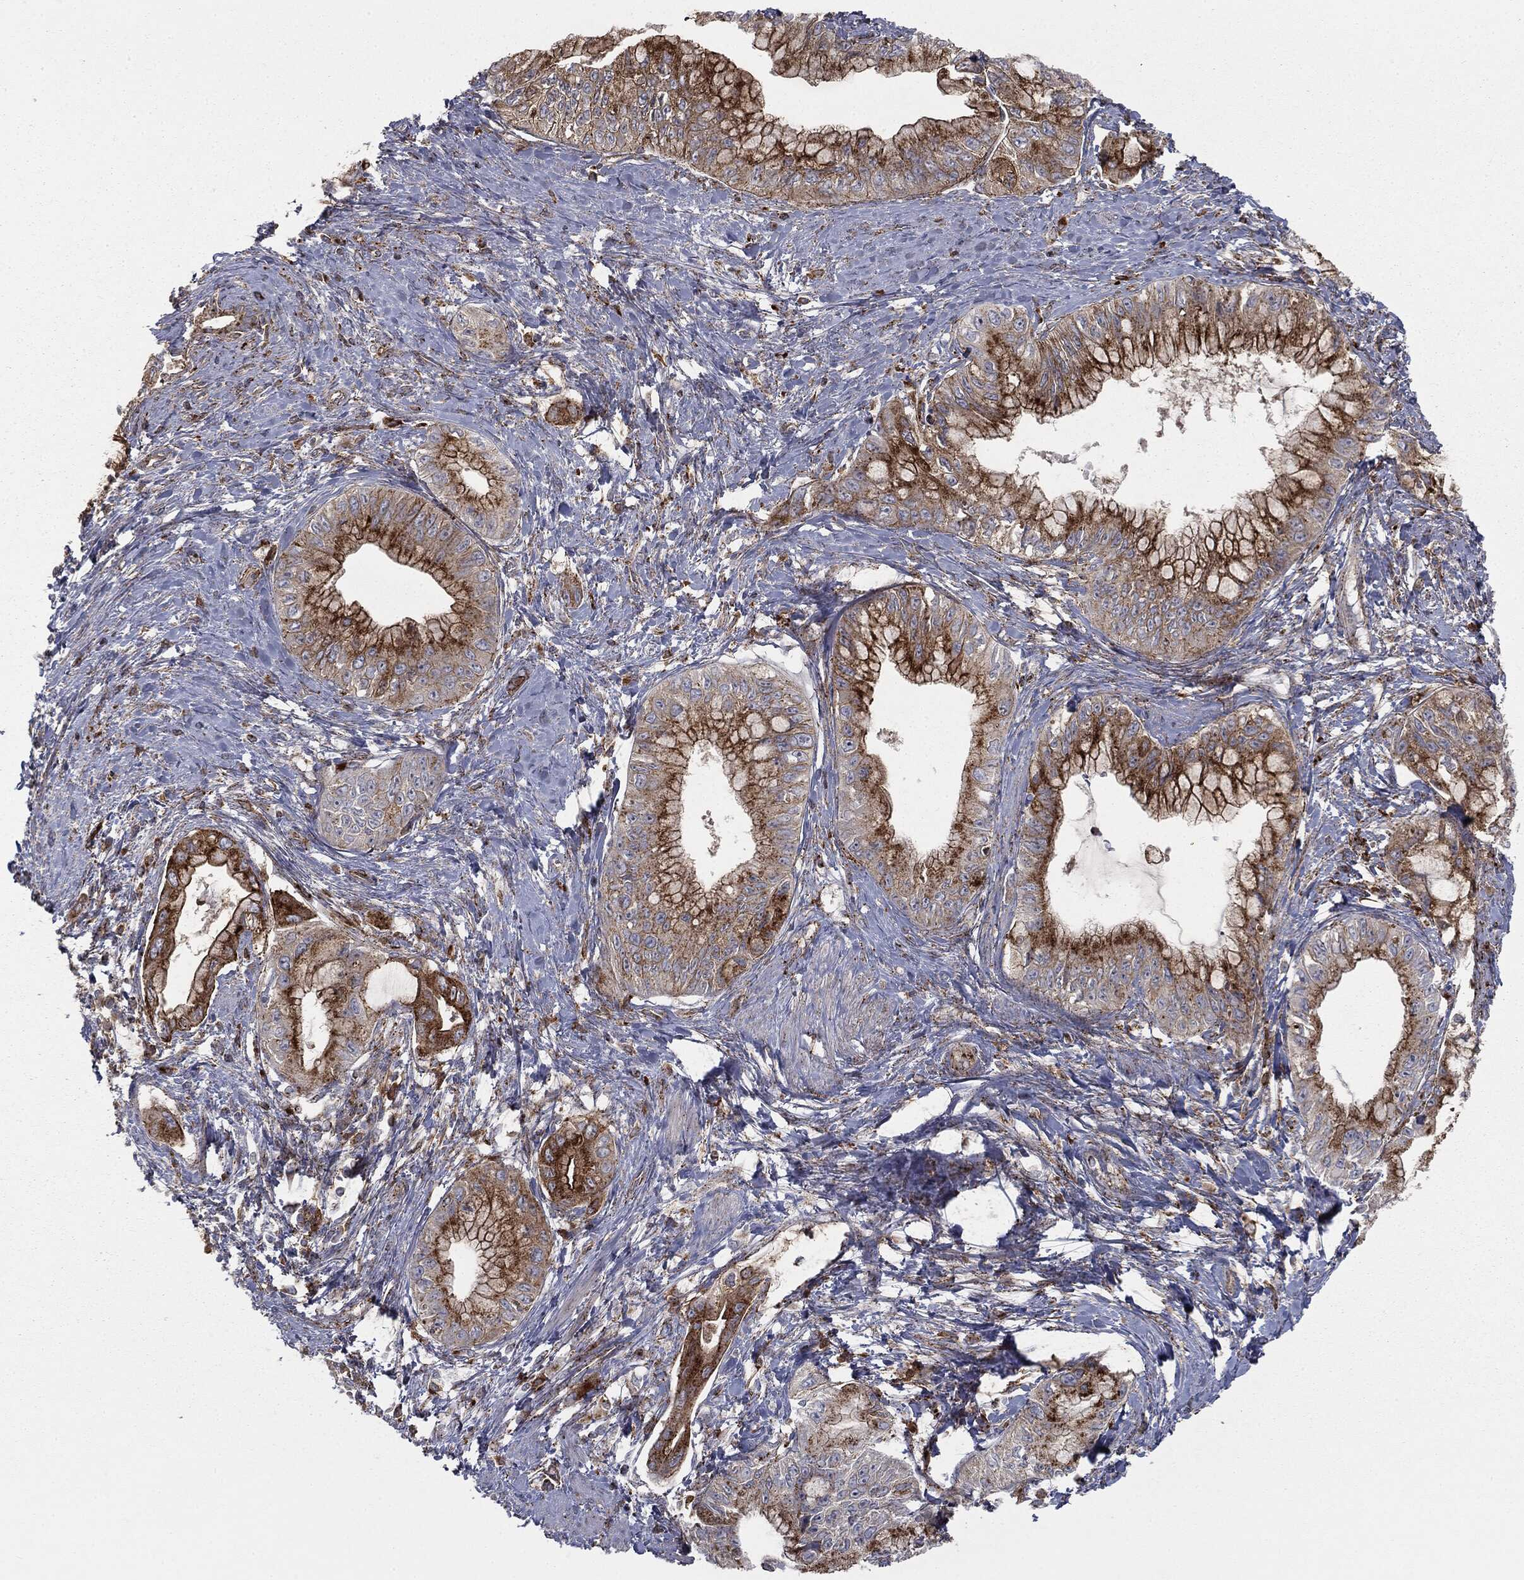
{"staining": {"intensity": "strong", "quantity": "25%-75%", "location": "cytoplasmic/membranous"}, "tissue": "pancreatic cancer", "cell_type": "Tumor cells", "image_type": "cancer", "snomed": [{"axis": "morphology", "description": "Adenocarcinoma, NOS"}, {"axis": "topography", "description": "Pancreas"}], "caption": "Immunohistochemical staining of pancreatic cancer (adenocarcinoma) shows strong cytoplasmic/membranous protein staining in approximately 25%-75% of tumor cells. (brown staining indicates protein expression, while blue staining denotes nuclei).", "gene": "CTSA", "patient": {"sex": "male", "age": 48}}